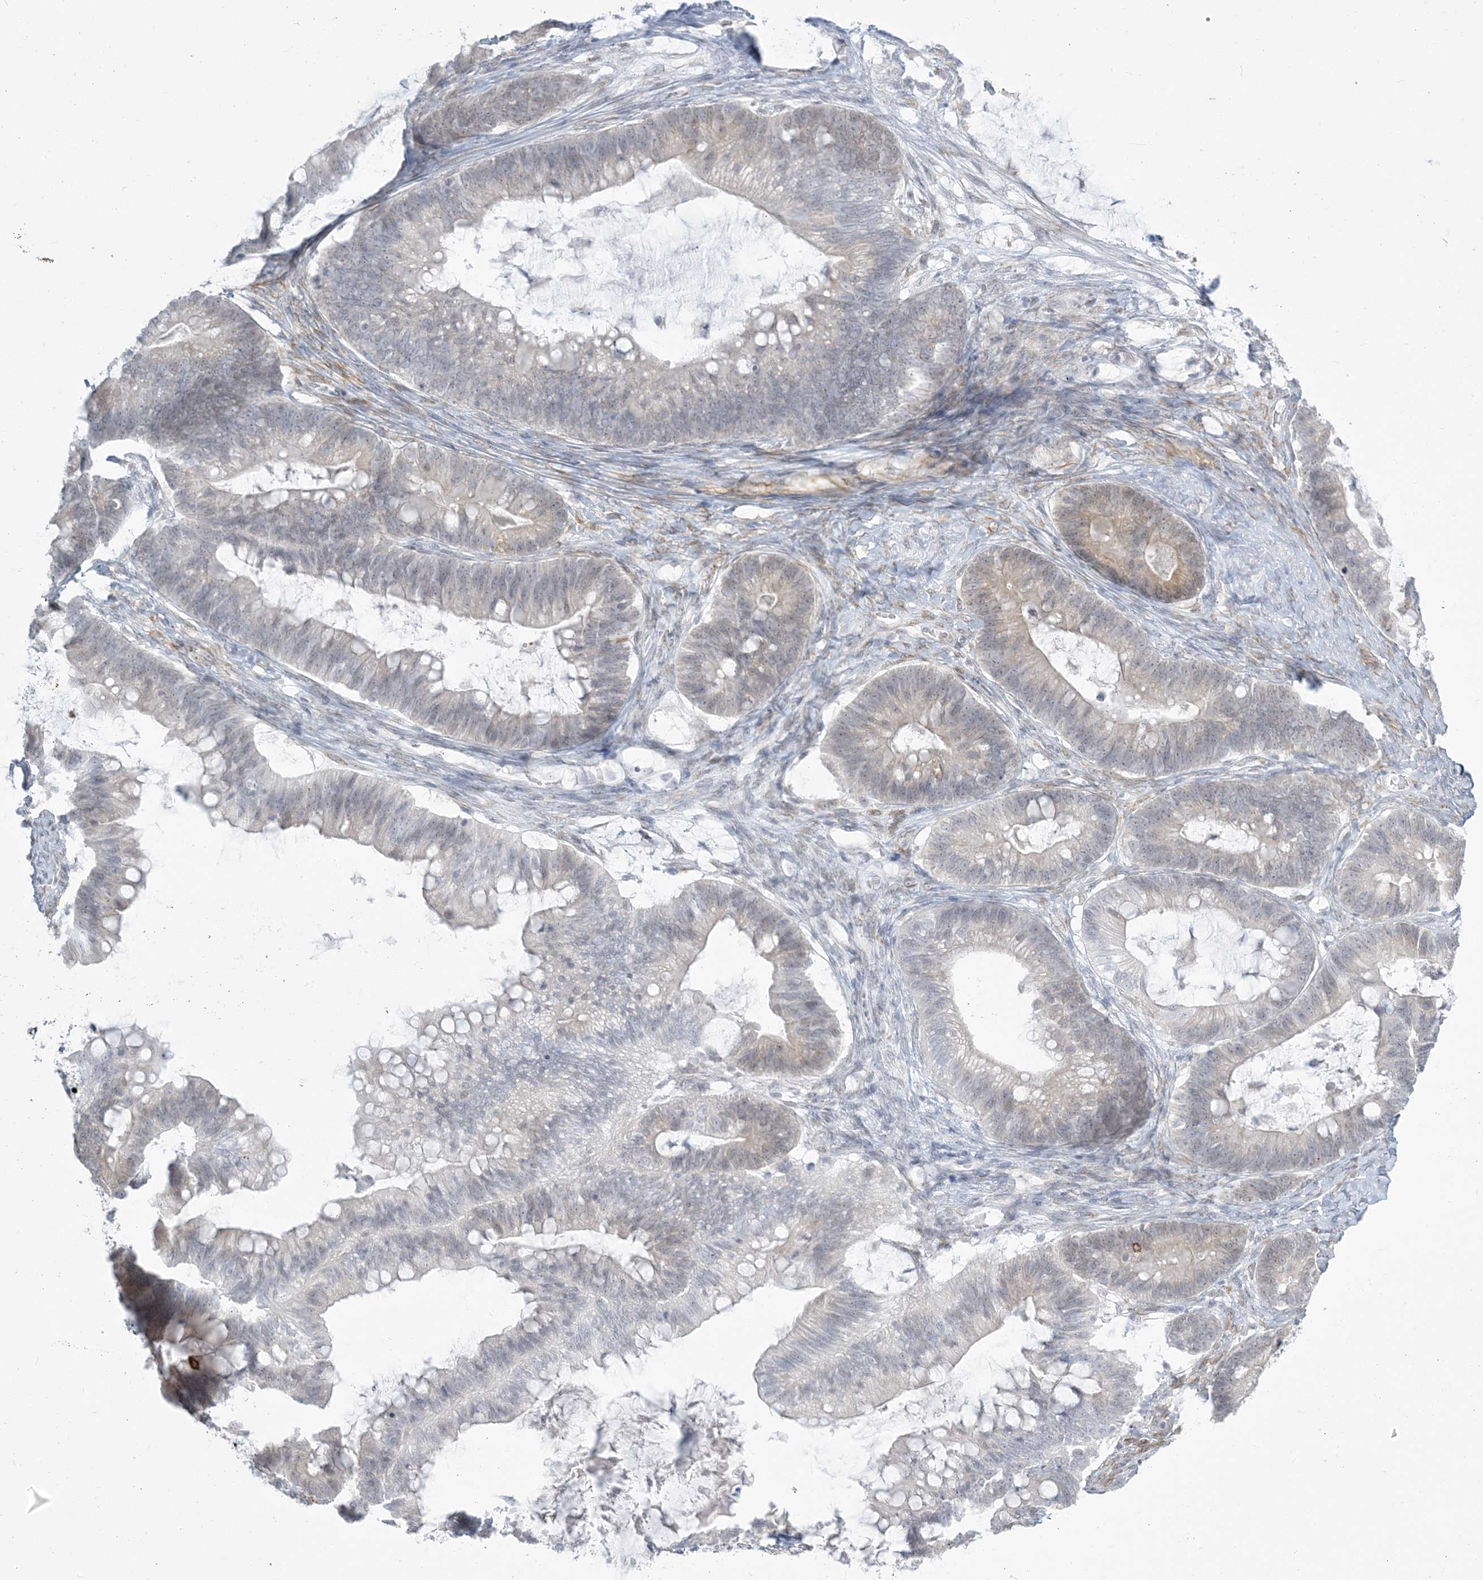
{"staining": {"intensity": "negative", "quantity": "none", "location": "none"}, "tissue": "ovarian cancer", "cell_type": "Tumor cells", "image_type": "cancer", "snomed": [{"axis": "morphology", "description": "Cystadenocarcinoma, mucinous, NOS"}, {"axis": "topography", "description": "Ovary"}], "caption": "Histopathology image shows no protein staining in tumor cells of mucinous cystadenocarcinoma (ovarian) tissue.", "gene": "ZC3H6", "patient": {"sex": "female", "age": 61}}